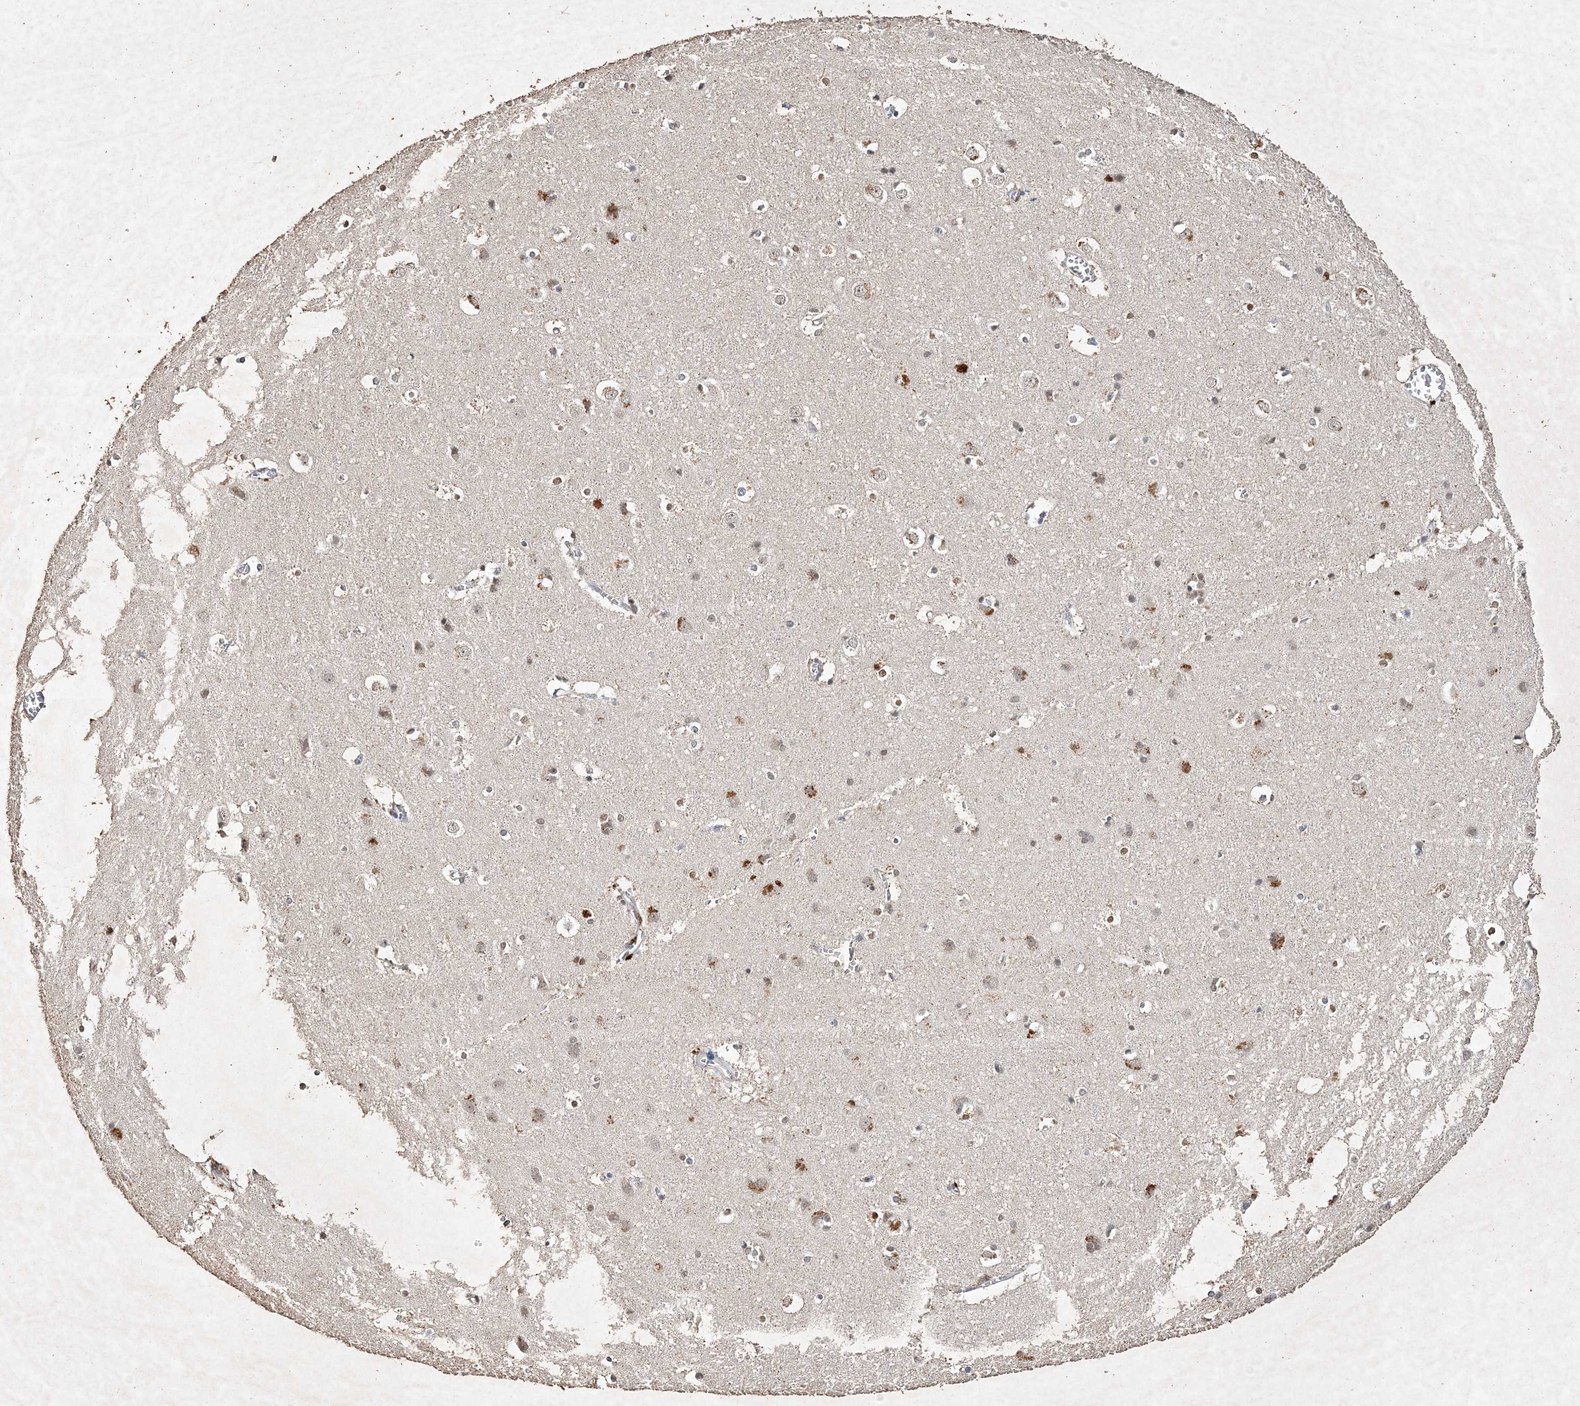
{"staining": {"intensity": "negative", "quantity": "none", "location": "none"}, "tissue": "cerebral cortex", "cell_type": "Endothelial cells", "image_type": "normal", "snomed": [{"axis": "morphology", "description": "Normal tissue, NOS"}, {"axis": "topography", "description": "Cerebral cortex"}], "caption": "DAB (3,3'-diaminobenzidine) immunohistochemical staining of benign human cerebral cortex reveals no significant expression in endothelial cells. The staining was performed using DAB (3,3'-diaminobenzidine) to visualize the protein expression in brown, while the nuclei were stained in blue with hematoxylin (Magnification: 20x).", "gene": "C3orf38", "patient": {"sex": "male", "age": 54}}